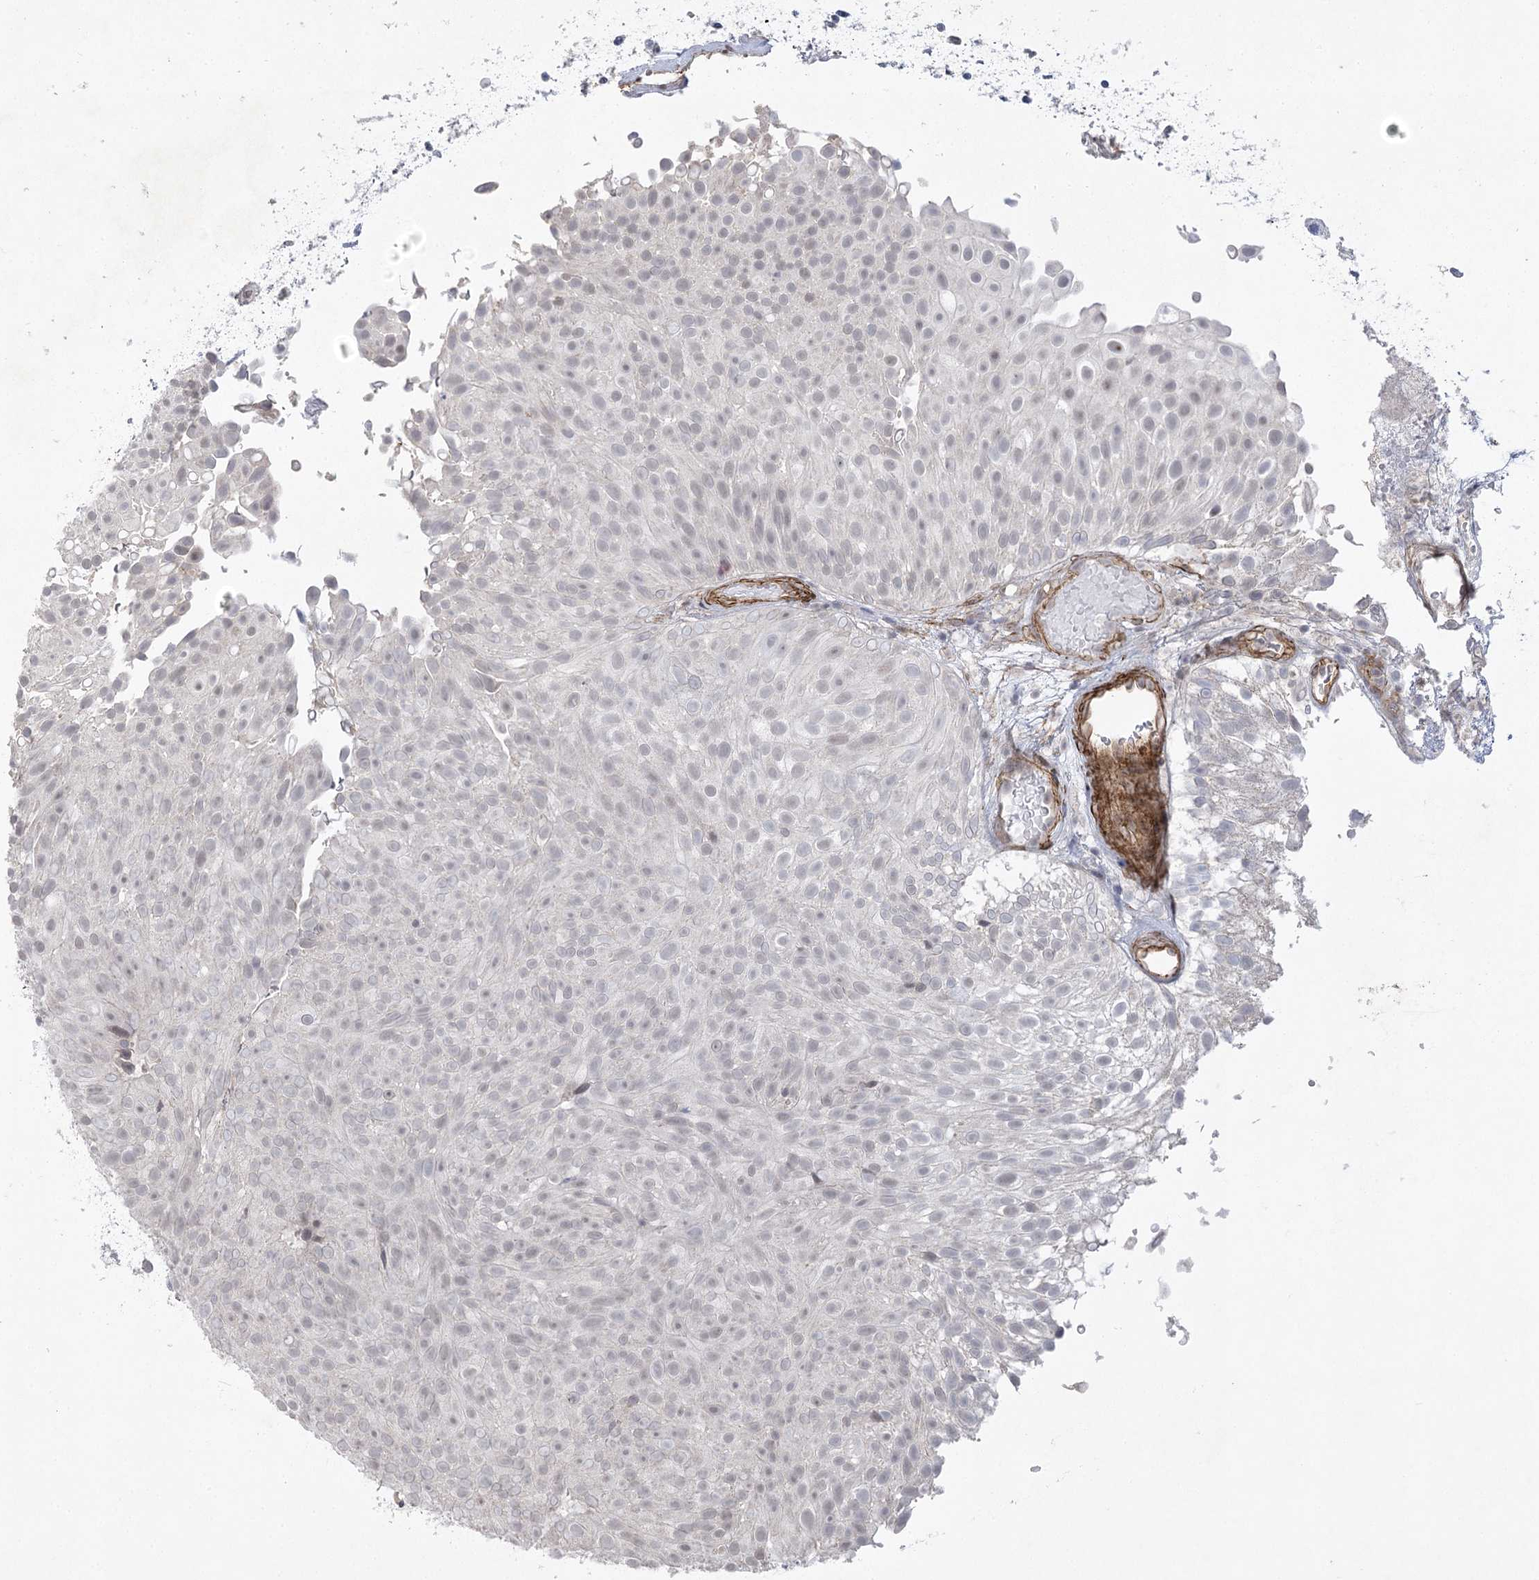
{"staining": {"intensity": "moderate", "quantity": "<25%", "location": "nuclear"}, "tissue": "urothelial cancer", "cell_type": "Tumor cells", "image_type": "cancer", "snomed": [{"axis": "morphology", "description": "Urothelial carcinoma, Low grade"}, {"axis": "topography", "description": "Urinary bladder"}], "caption": "Urothelial carcinoma (low-grade) stained with a brown dye shows moderate nuclear positive expression in approximately <25% of tumor cells.", "gene": "AMTN", "patient": {"sex": "male", "age": 78}}